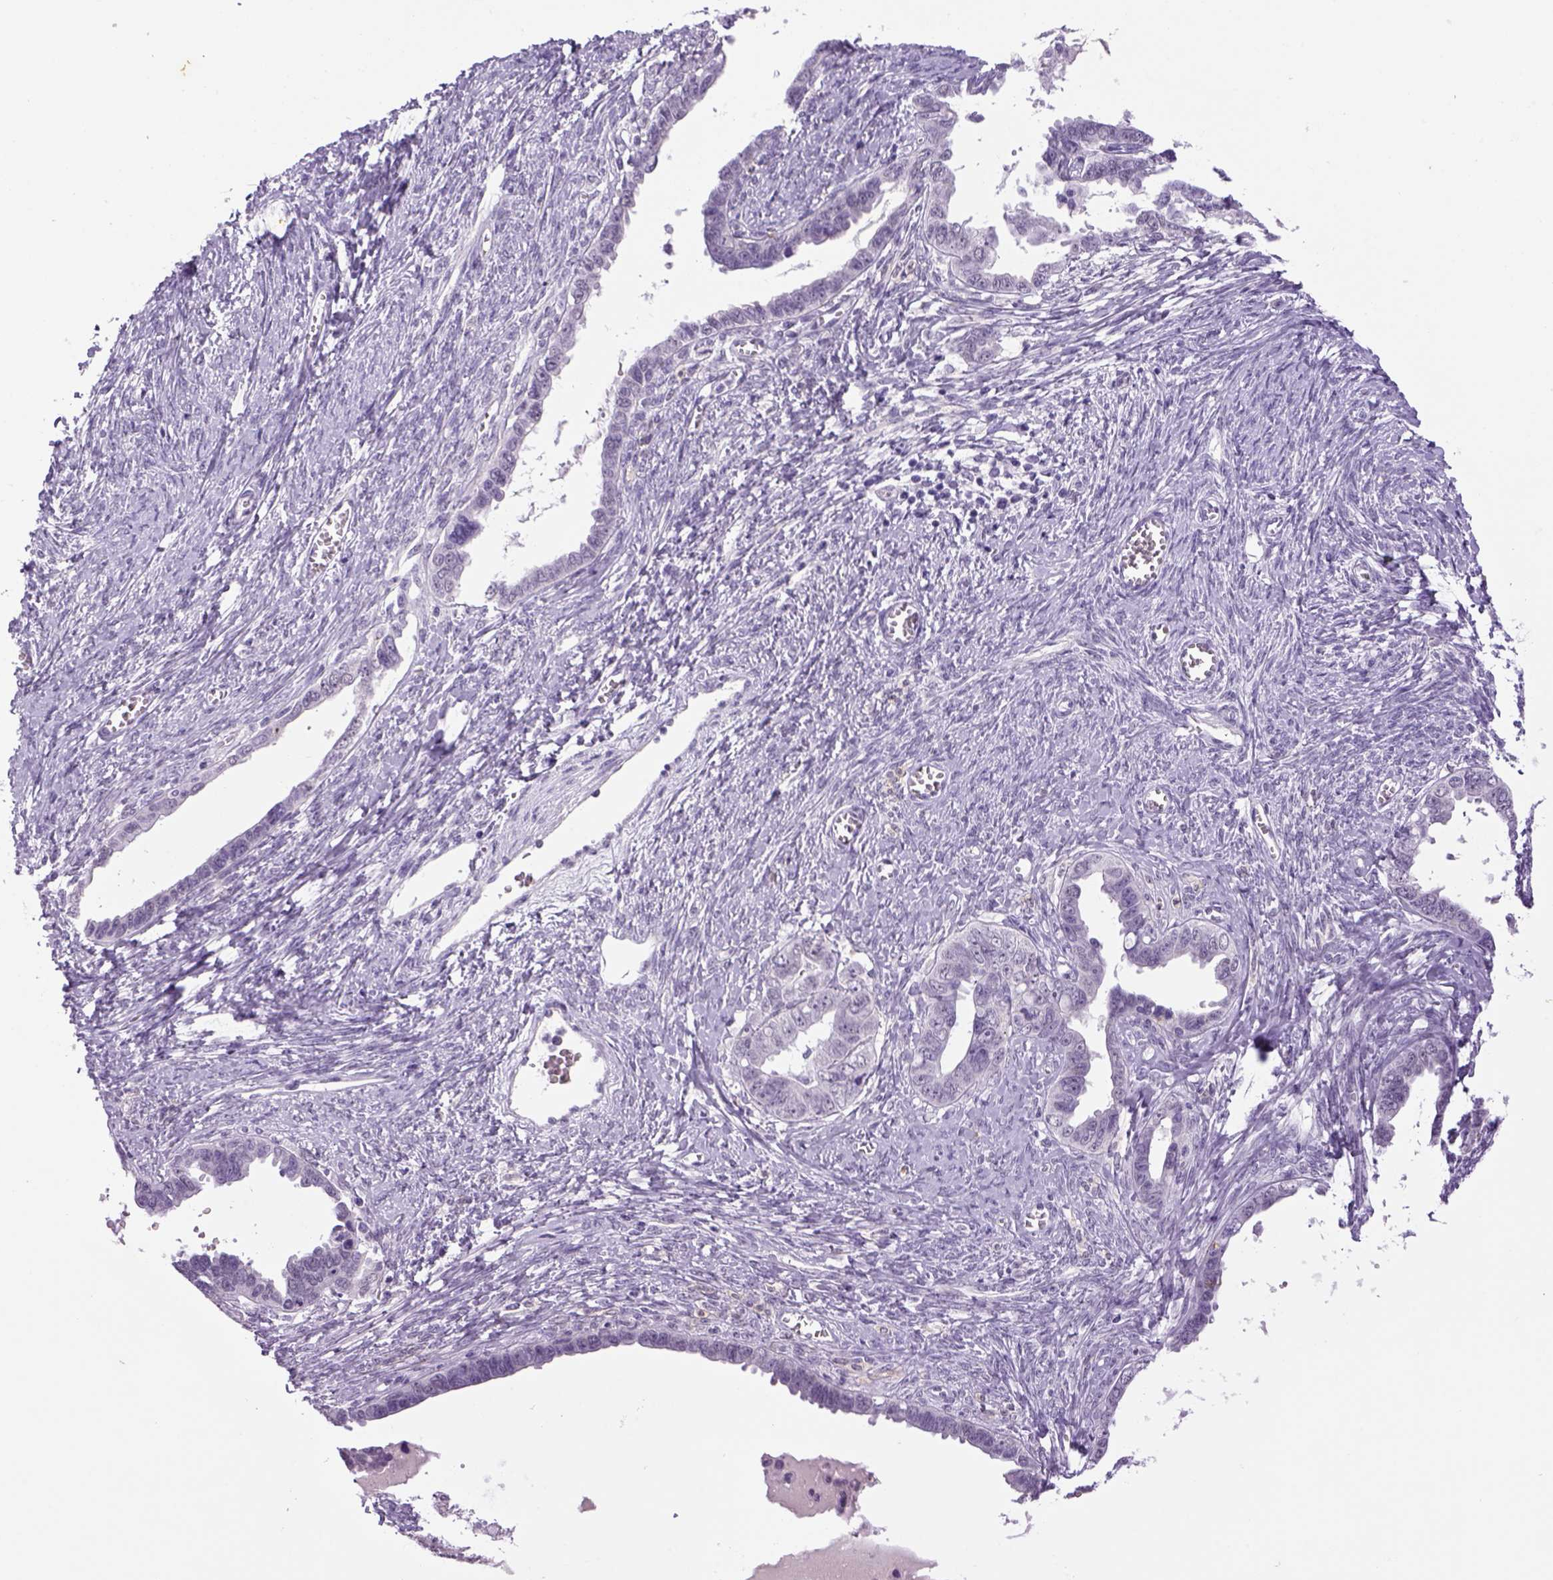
{"staining": {"intensity": "negative", "quantity": "none", "location": "none"}, "tissue": "ovarian cancer", "cell_type": "Tumor cells", "image_type": "cancer", "snomed": [{"axis": "morphology", "description": "Cystadenocarcinoma, serous, NOS"}, {"axis": "topography", "description": "Ovary"}], "caption": "Tumor cells are negative for brown protein staining in ovarian cancer.", "gene": "DBH", "patient": {"sex": "female", "age": 69}}